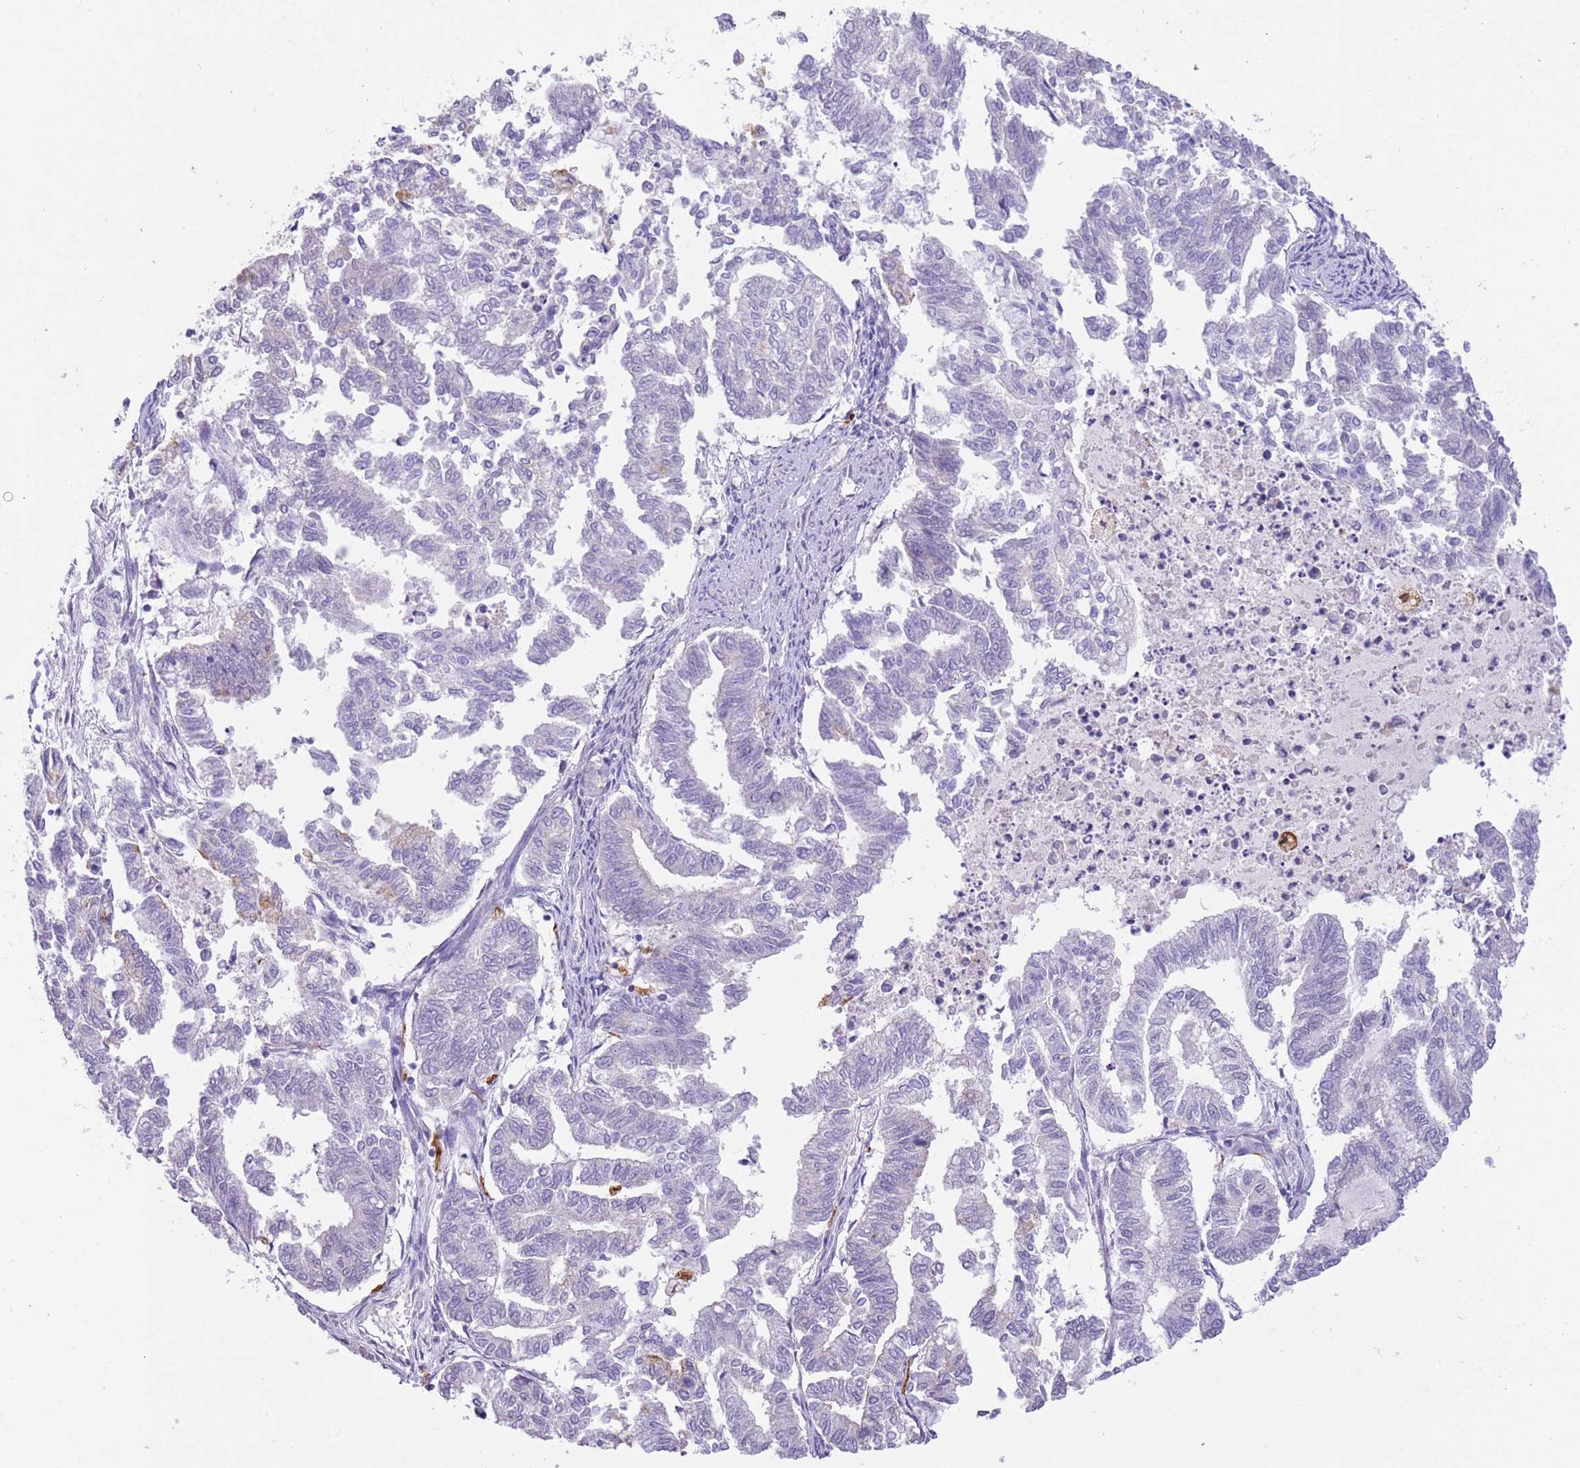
{"staining": {"intensity": "negative", "quantity": "none", "location": "none"}, "tissue": "endometrial cancer", "cell_type": "Tumor cells", "image_type": "cancer", "snomed": [{"axis": "morphology", "description": "Adenocarcinoma, NOS"}, {"axis": "topography", "description": "Endometrium"}], "caption": "Protein analysis of endometrial cancer (adenocarcinoma) shows no significant staining in tumor cells. The staining is performed using DAB (3,3'-diaminobenzidine) brown chromogen with nuclei counter-stained in using hematoxylin.", "gene": "SFTPA1", "patient": {"sex": "female", "age": 79}}